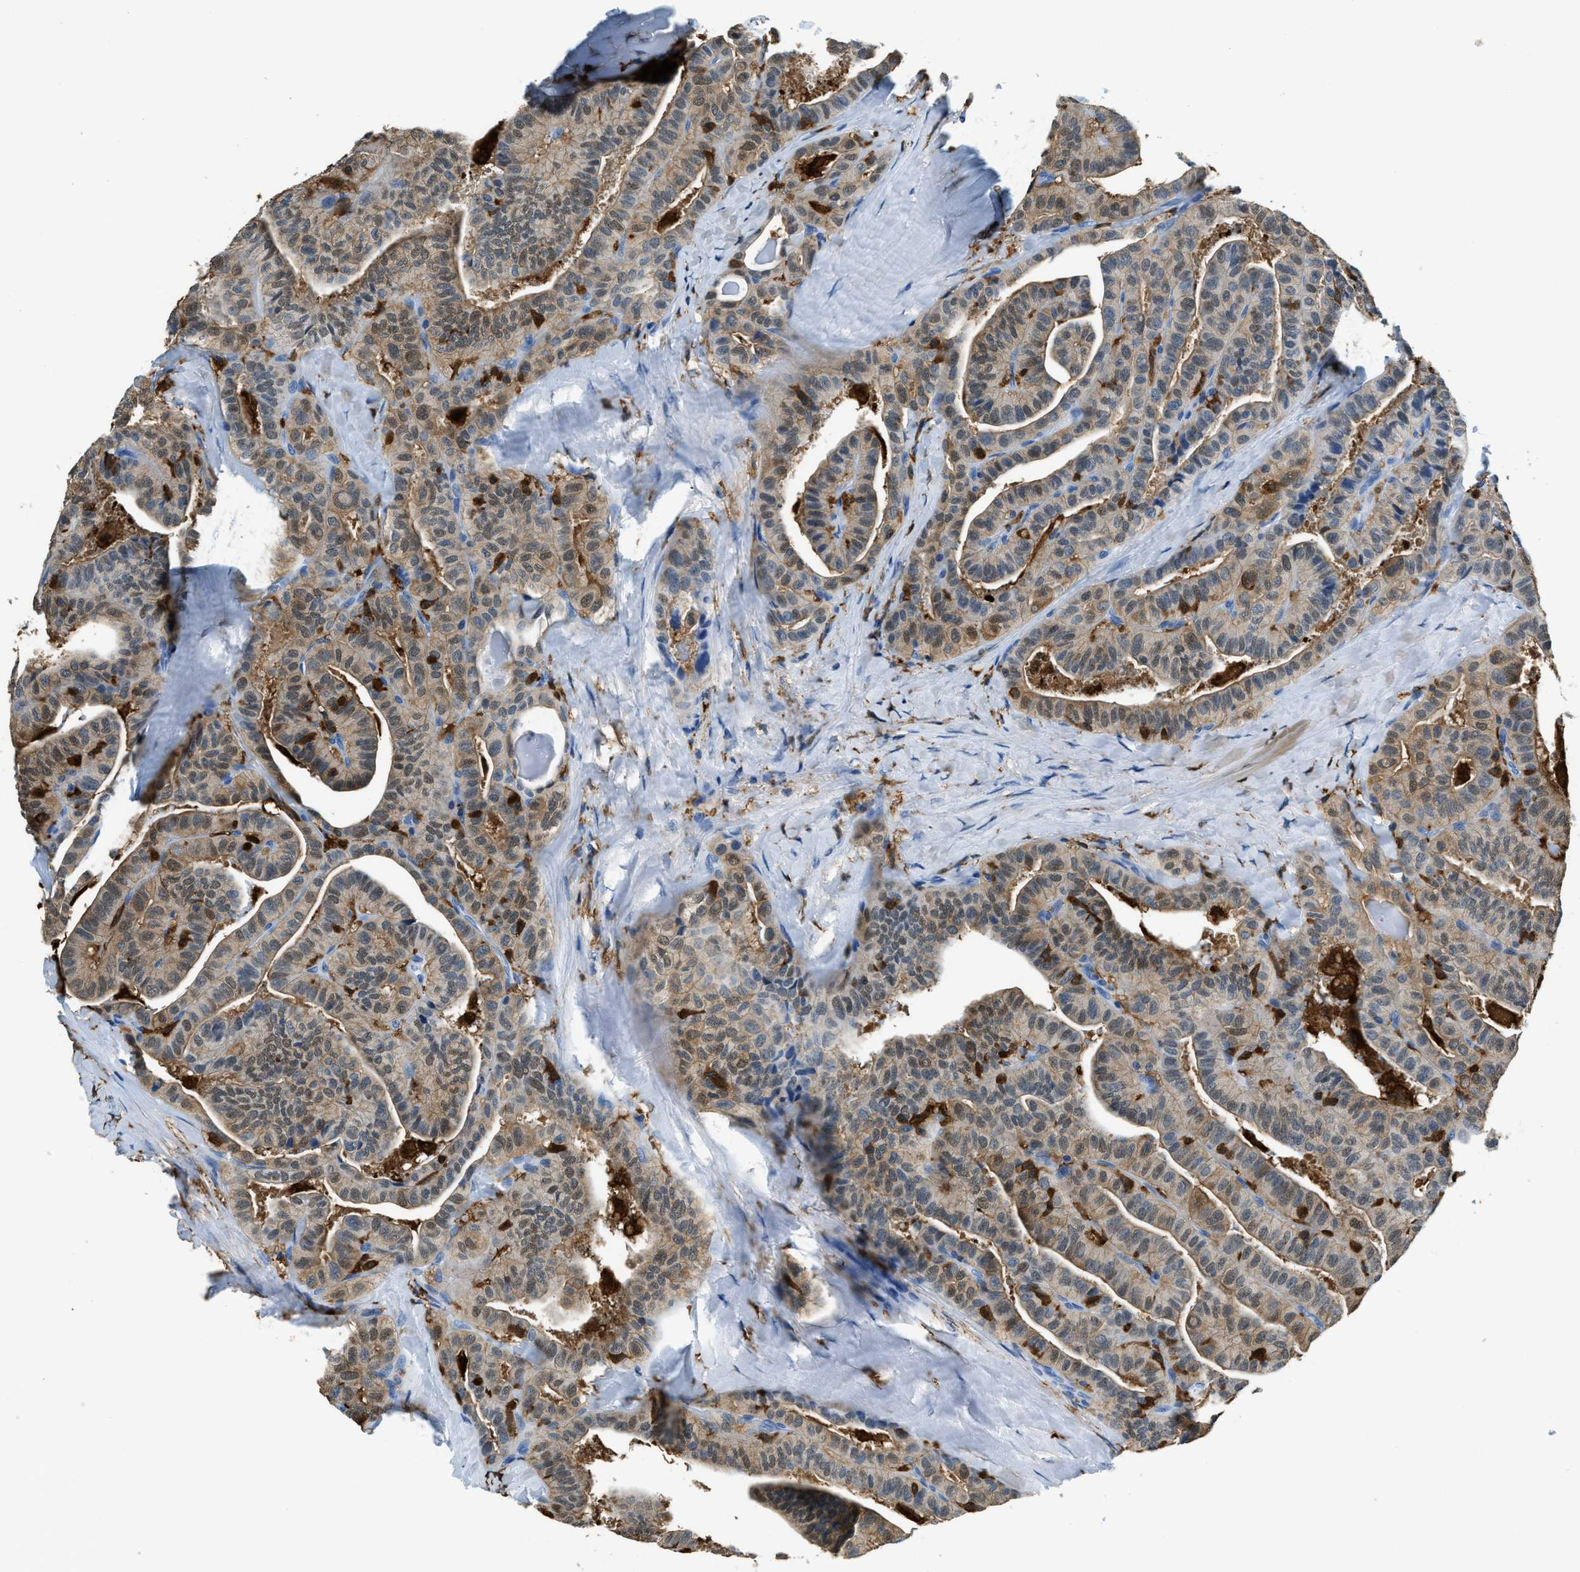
{"staining": {"intensity": "moderate", "quantity": "25%-75%", "location": "cytoplasmic/membranous"}, "tissue": "thyroid cancer", "cell_type": "Tumor cells", "image_type": "cancer", "snomed": [{"axis": "morphology", "description": "Papillary adenocarcinoma, NOS"}, {"axis": "topography", "description": "Thyroid gland"}], "caption": "Protein analysis of thyroid papillary adenocarcinoma tissue demonstrates moderate cytoplasmic/membranous expression in approximately 25%-75% of tumor cells. (brown staining indicates protein expression, while blue staining denotes nuclei).", "gene": "CAPG", "patient": {"sex": "male", "age": 77}}